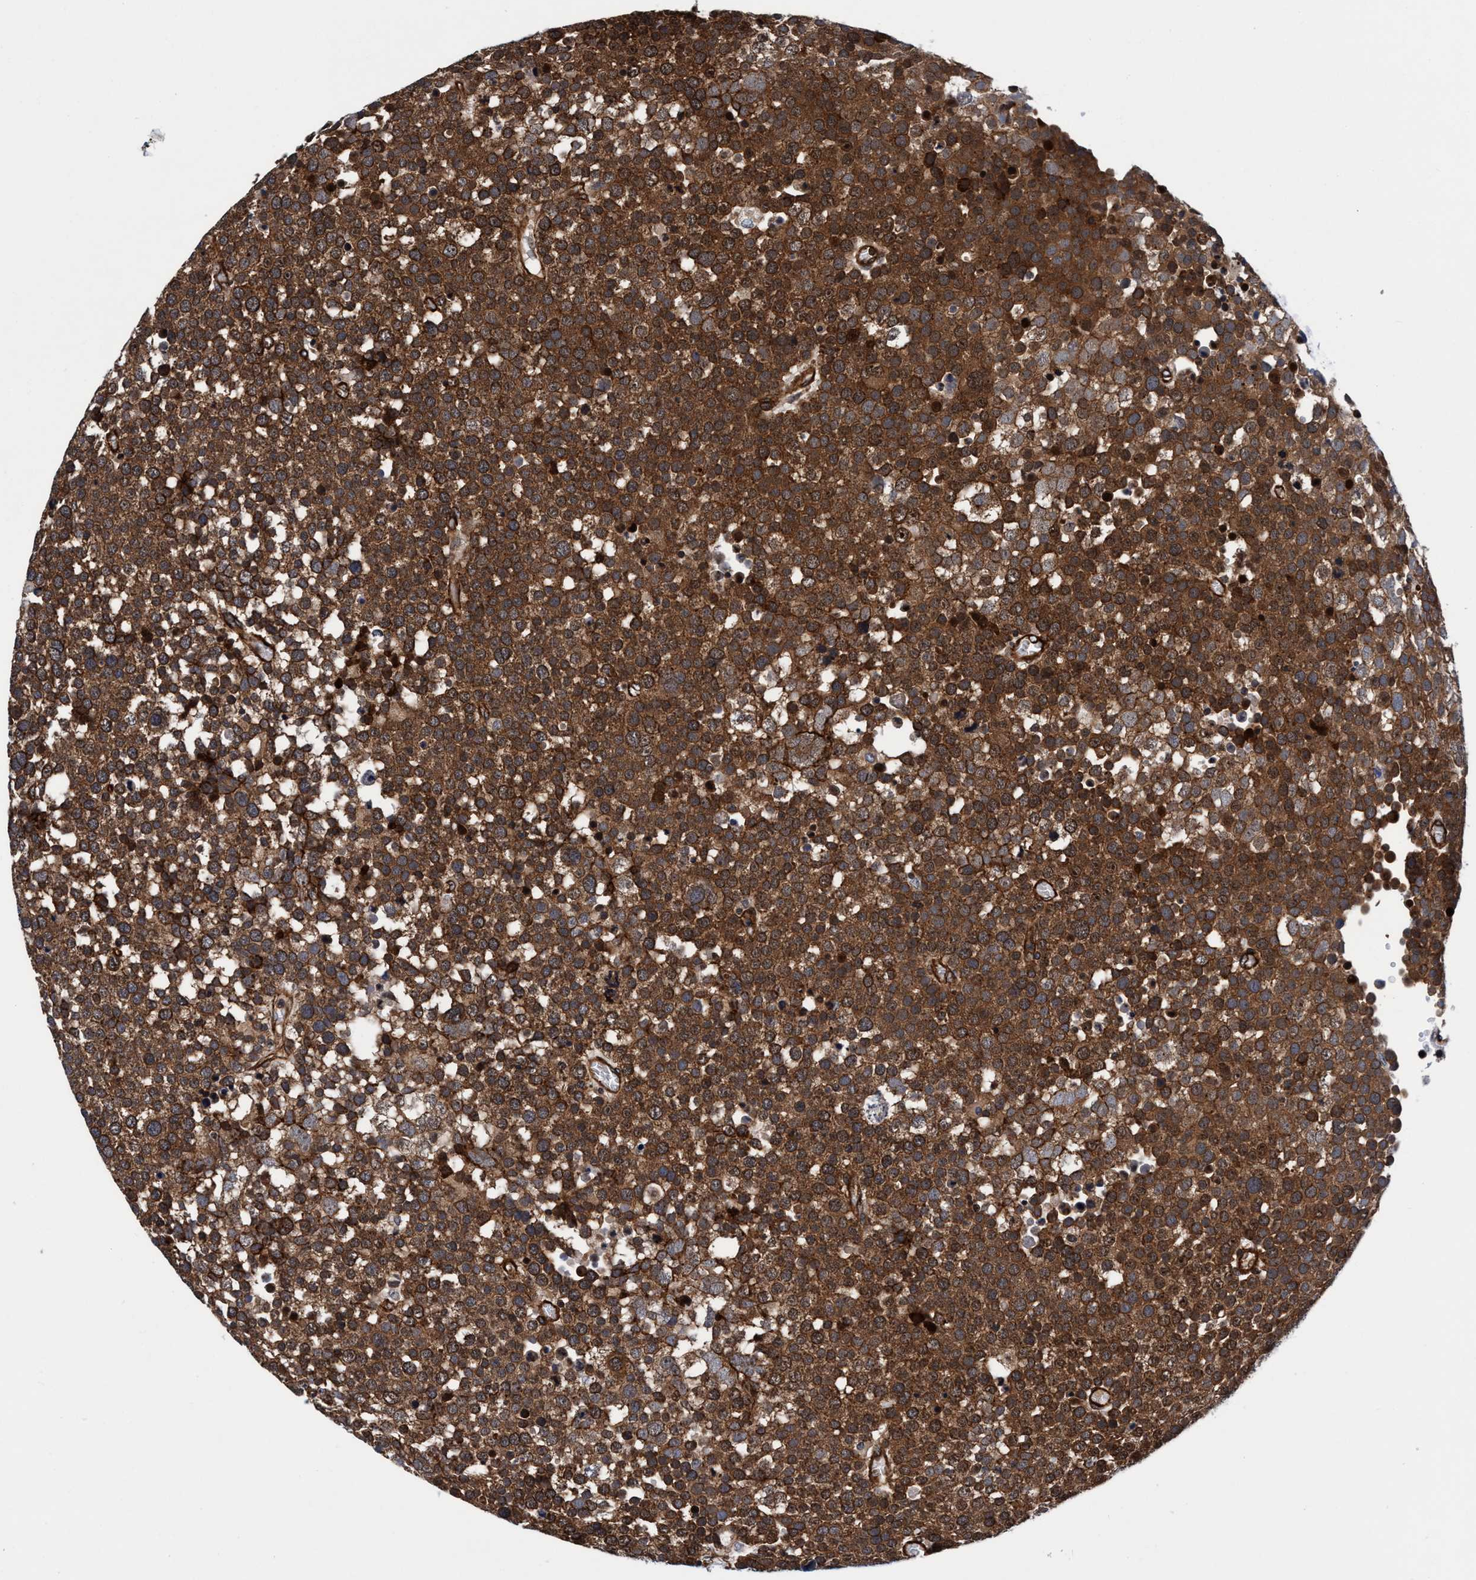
{"staining": {"intensity": "strong", "quantity": ">75%", "location": "cytoplasmic/membranous"}, "tissue": "testis cancer", "cell_type": "Tumor cells", "image_type": "cancer", "snomed": [{"axis": "morphology", "description": "Seminoma, NOS"}, {"axis": "topography", "description": "Testis"}], "caption": "A brown stain labels strong cytoplasmic/membranous staining of a protein in testis seminoma tumor cells.", "gene": "MCM3AP", "patient": {"sex": "male", "age": 71}}